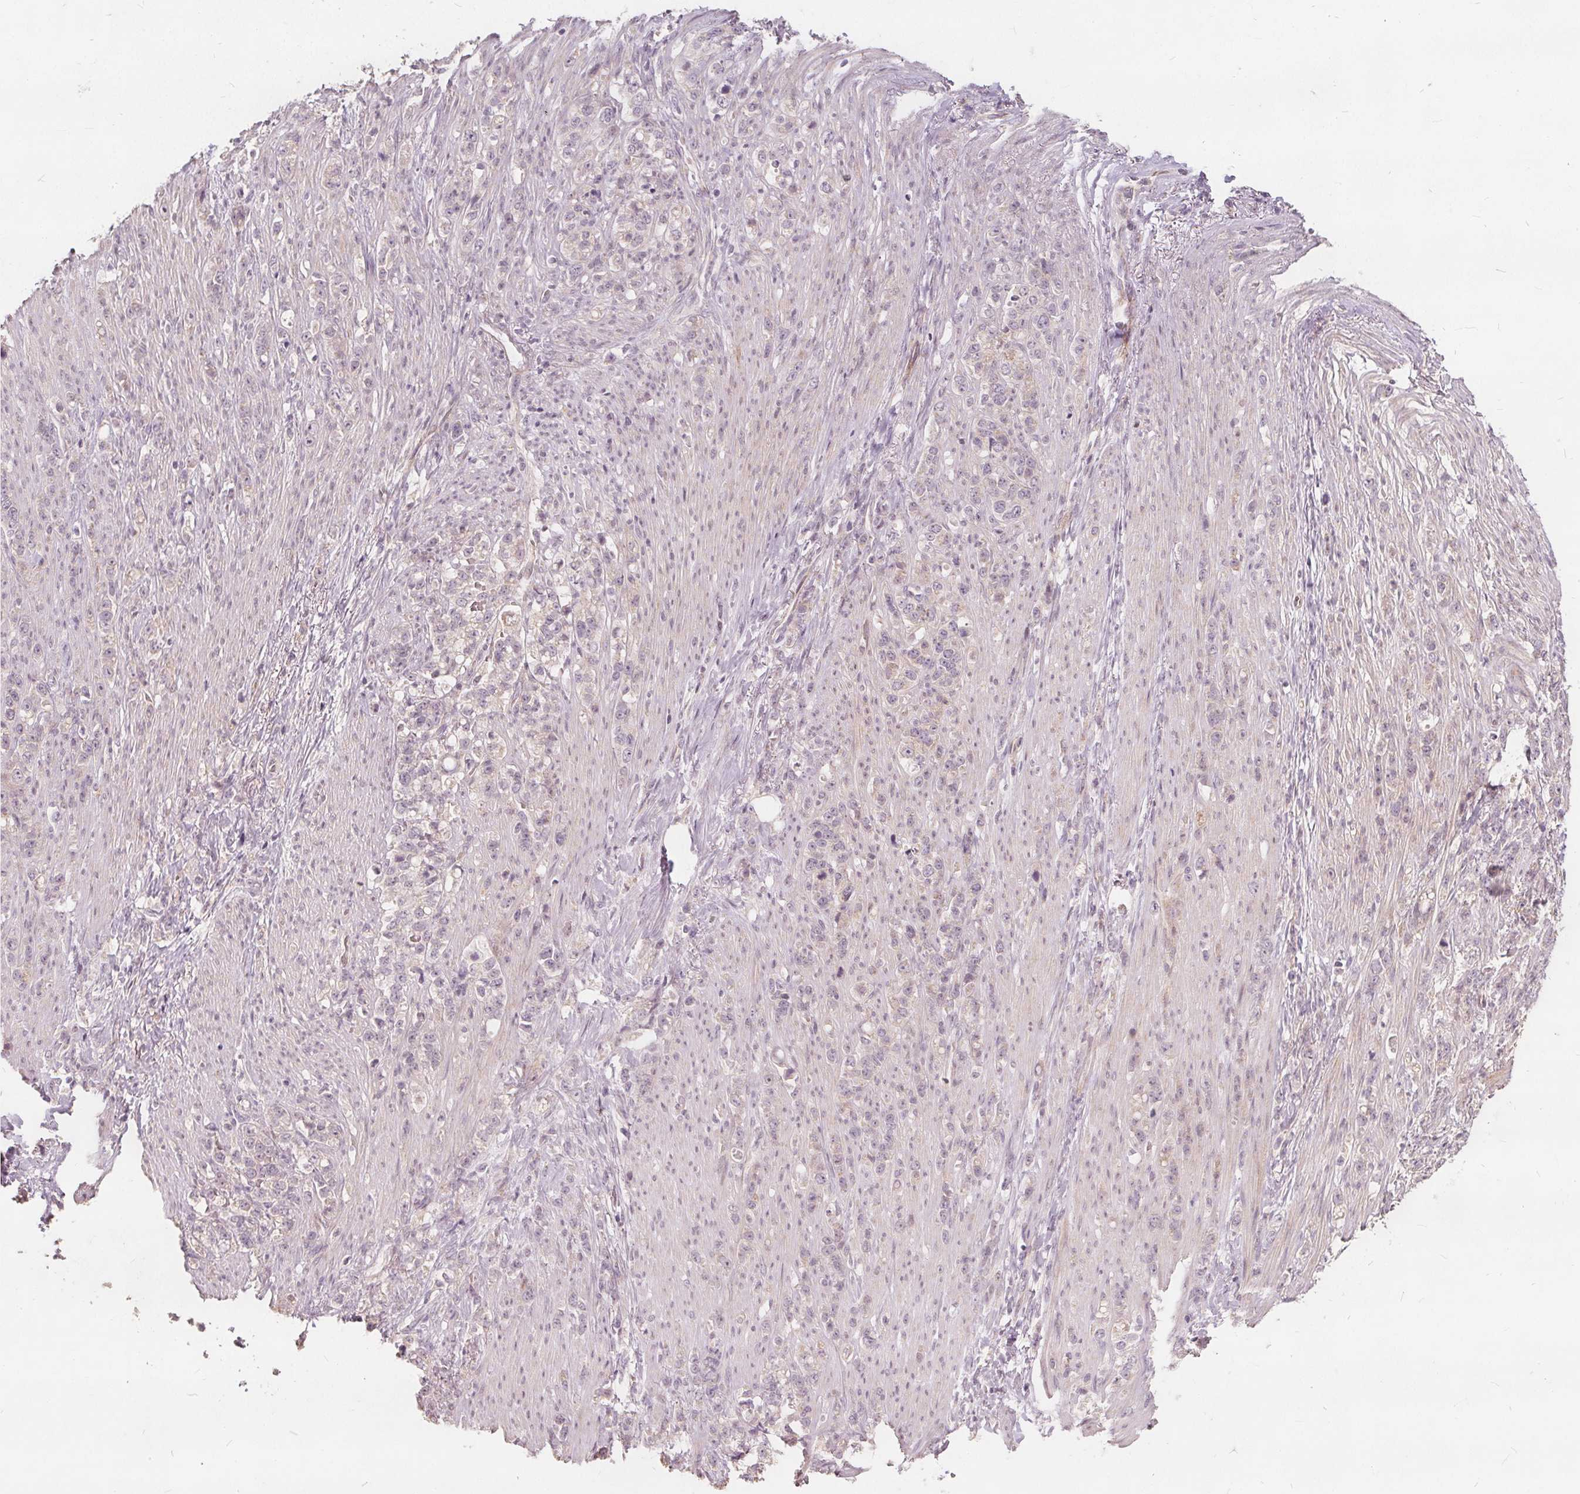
{"staining": {"intensity": "negative", "quantity": "none", "location": "none"}, "tissue": "stomach cancer", "cell_type": "Tumor cells", "image_type": "cancer", "snomed": [{"axis": "morphology", "description": "Adenocarcinoma, NOS"}, {"axis": "topography", "description": "Stomach, lower"}], "caption": "Micrograph shows no protein expression in tumor cells of stomach cancer tissue. Brightfield microscopy of immunohistochemistry (IHC) stained with DAB (brown) and hematoxylin (blue), captured at high magnification.", "gene": "PTPRT", "patient": {"sex": "male", "age": 88}}